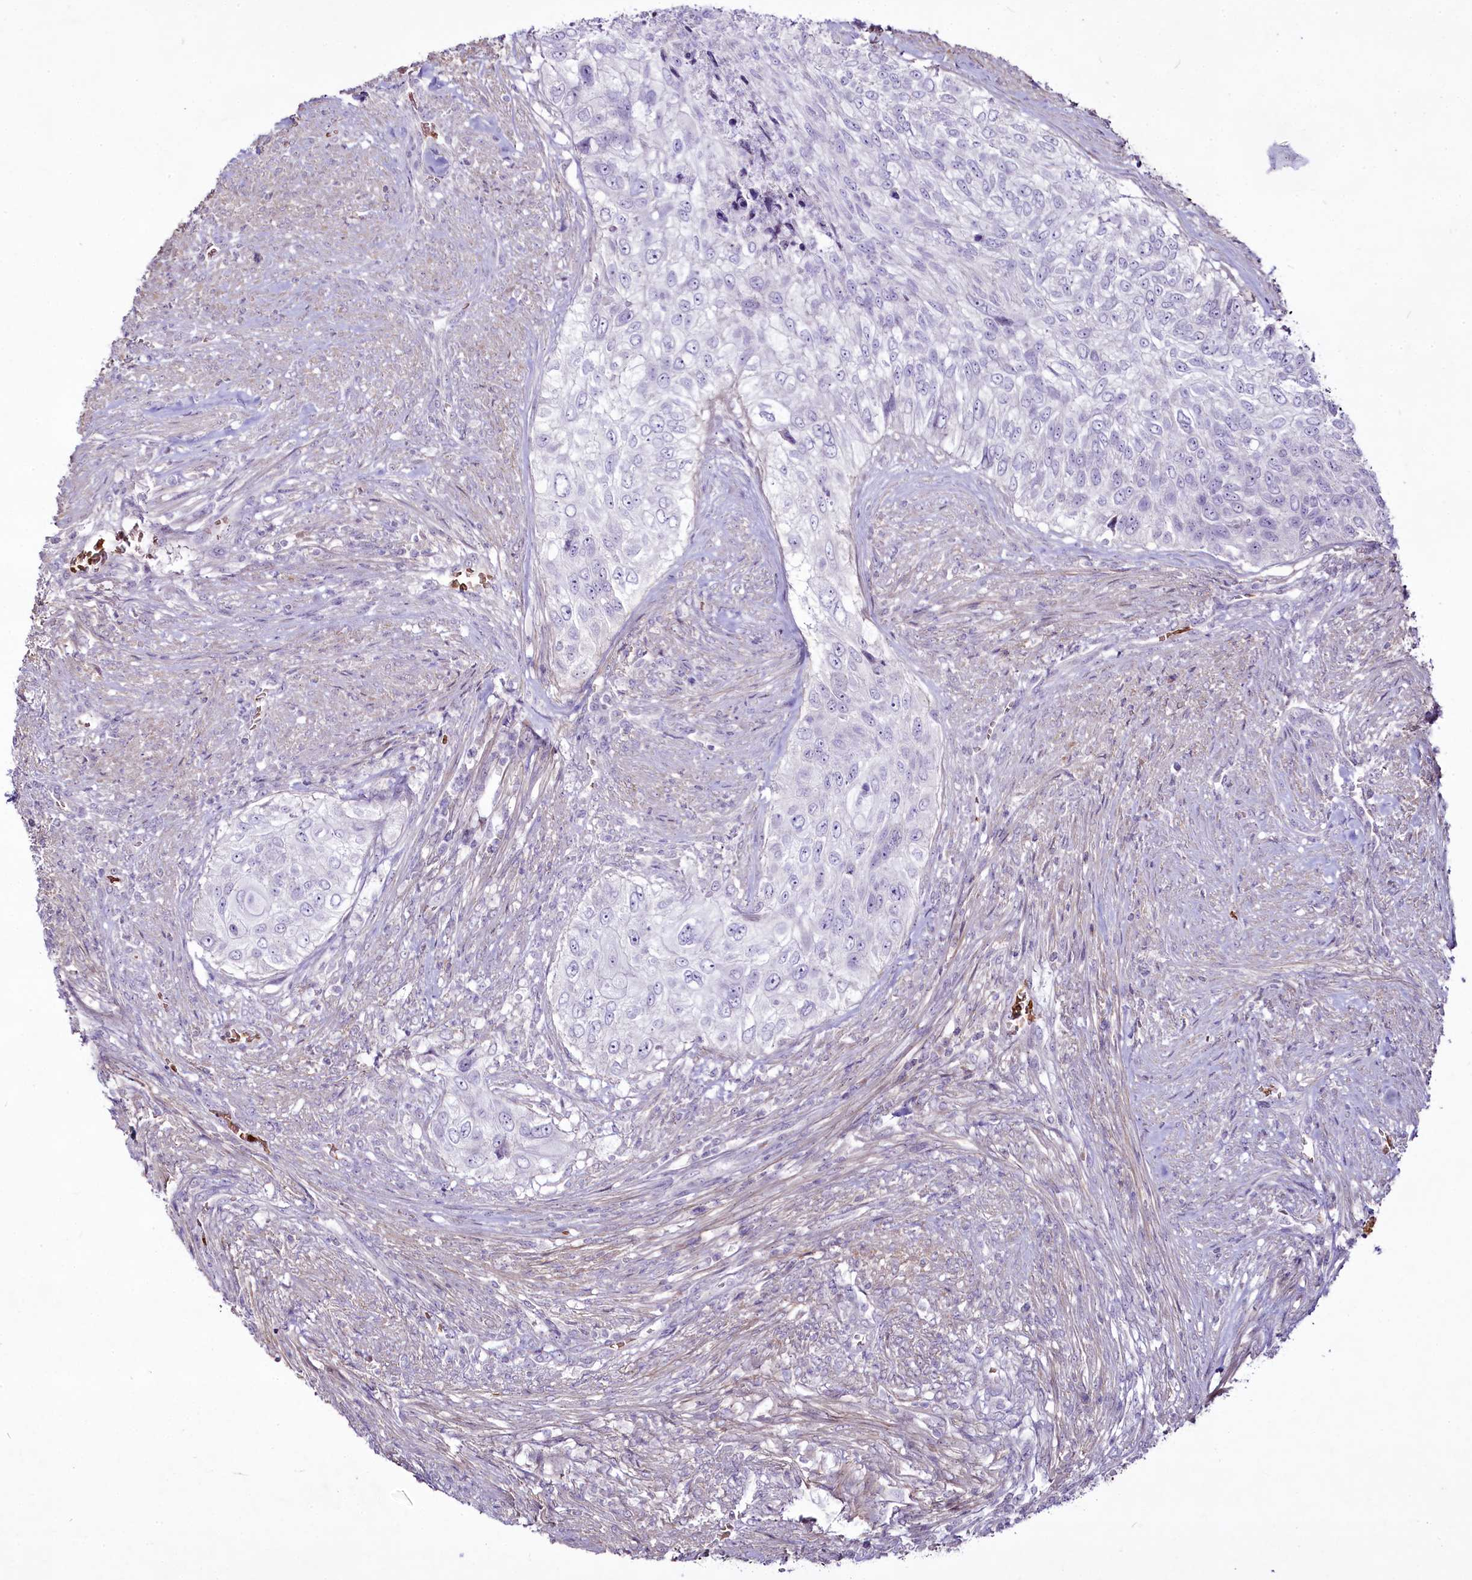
{"staining": {"intensity": "negative", "quantity": "none", "location": "none"}, "tissue": "urothelial cancer", "cell_type": "Tumor cells", "image_type": "cancer", "snomed": [{"axis": "morphology", "description": "Urothelial carcinoma, High grade"}, {"axis": "topography", "description": "Urinary bladder"}], "caption": "Image shows no protein staining in tumor cells of high-grade urothelial carcinoma tissue.", "gene": "SUSD3", "patient": {"sex": "female", "age": 60}}